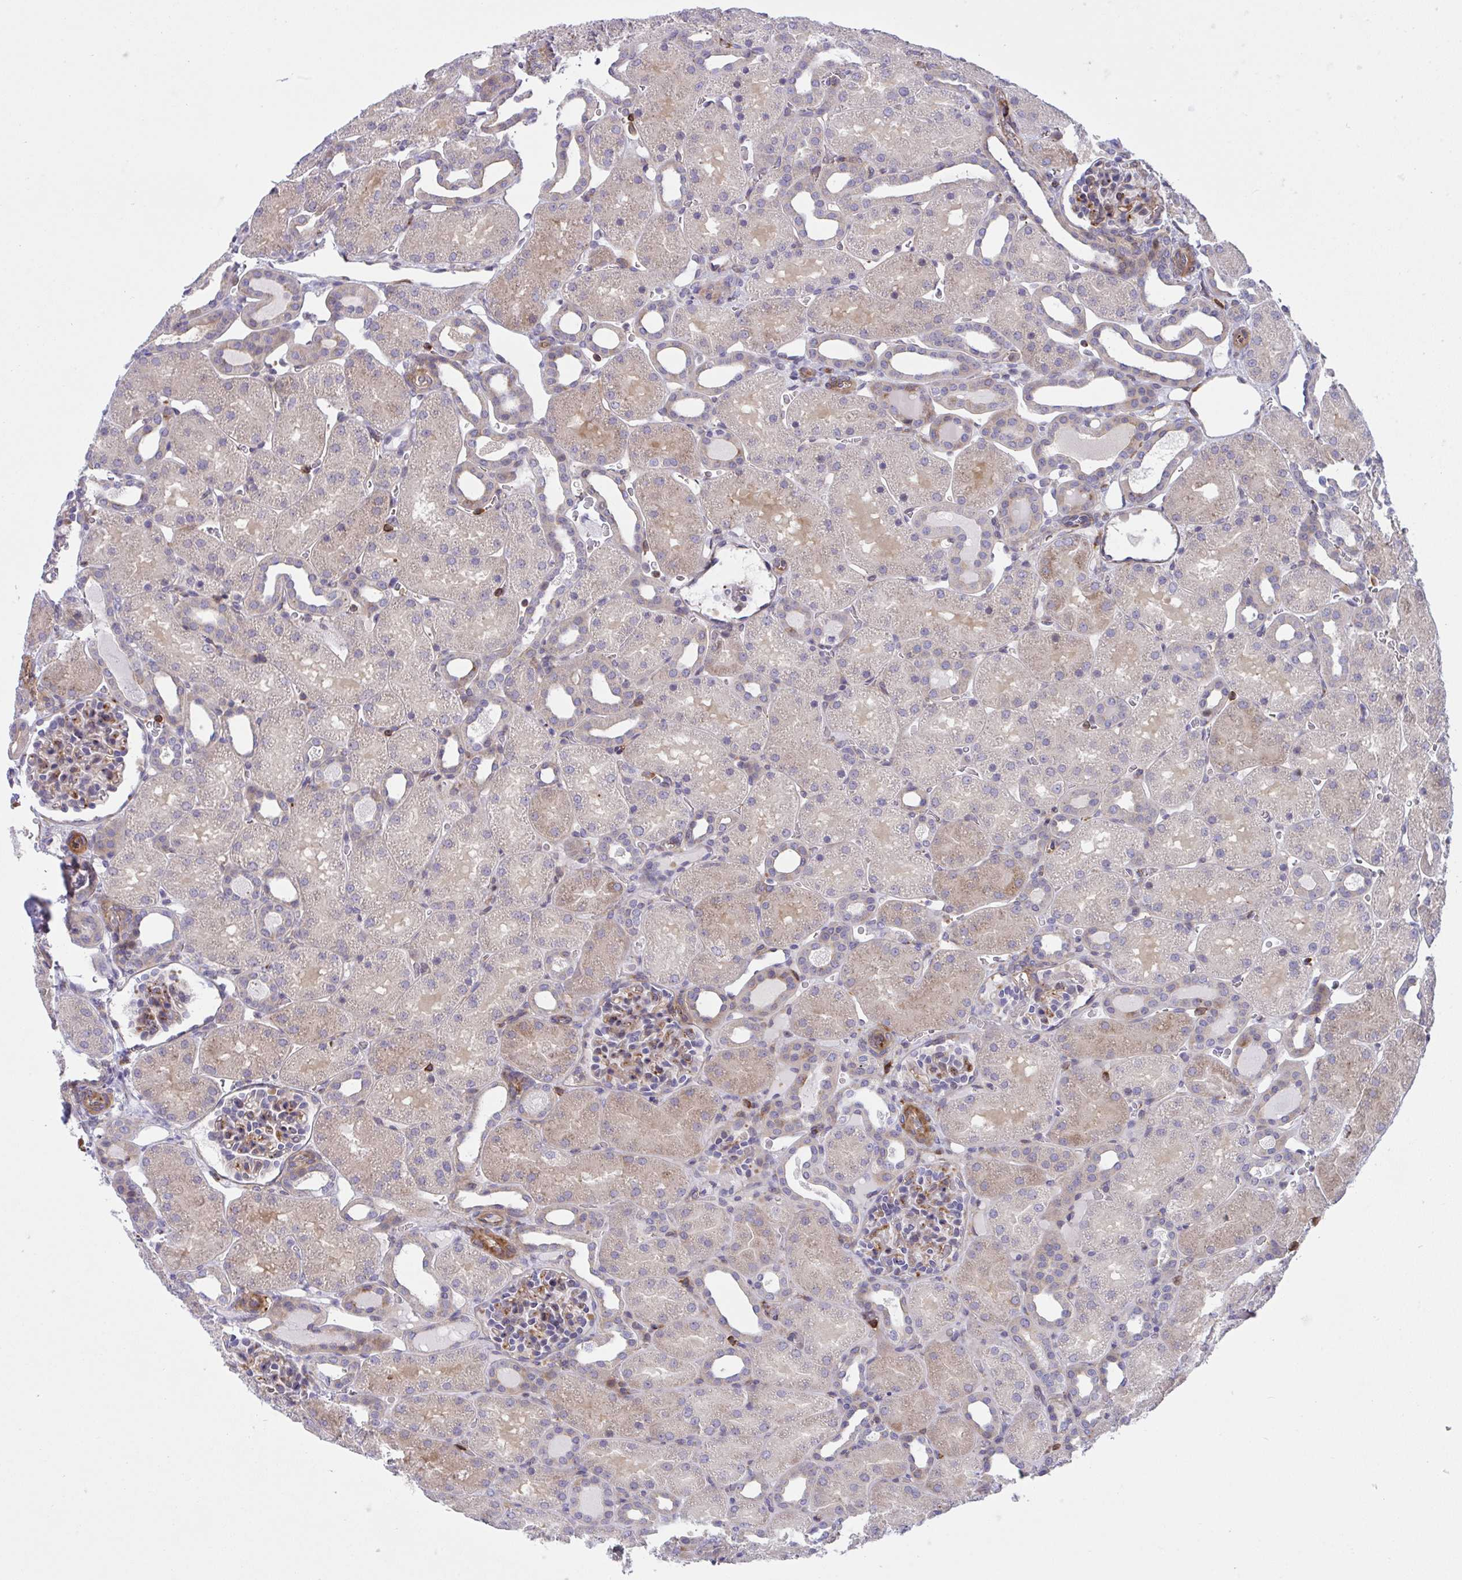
{"staining": {"intensity": "moderate", "quantity": "<25%", "location": "cytoplasmic/membranous"}, "tissue": "kidney", "cell_type": "Cells in glomeruli", "image_type": "normal", "snomed": [{"axis": "morphology", "description": "Normal tissue, NOS"}, {"axis": "topography", "description": "Kidney"}], "caption": "Kidney stained with immunohistochemistry demonstrates moderate cytoplasmic/membranous expression in approximately <25% of cells in glomeruli.", "gene": "PPIH", "patient": {"sex": "male", "age": 2}}